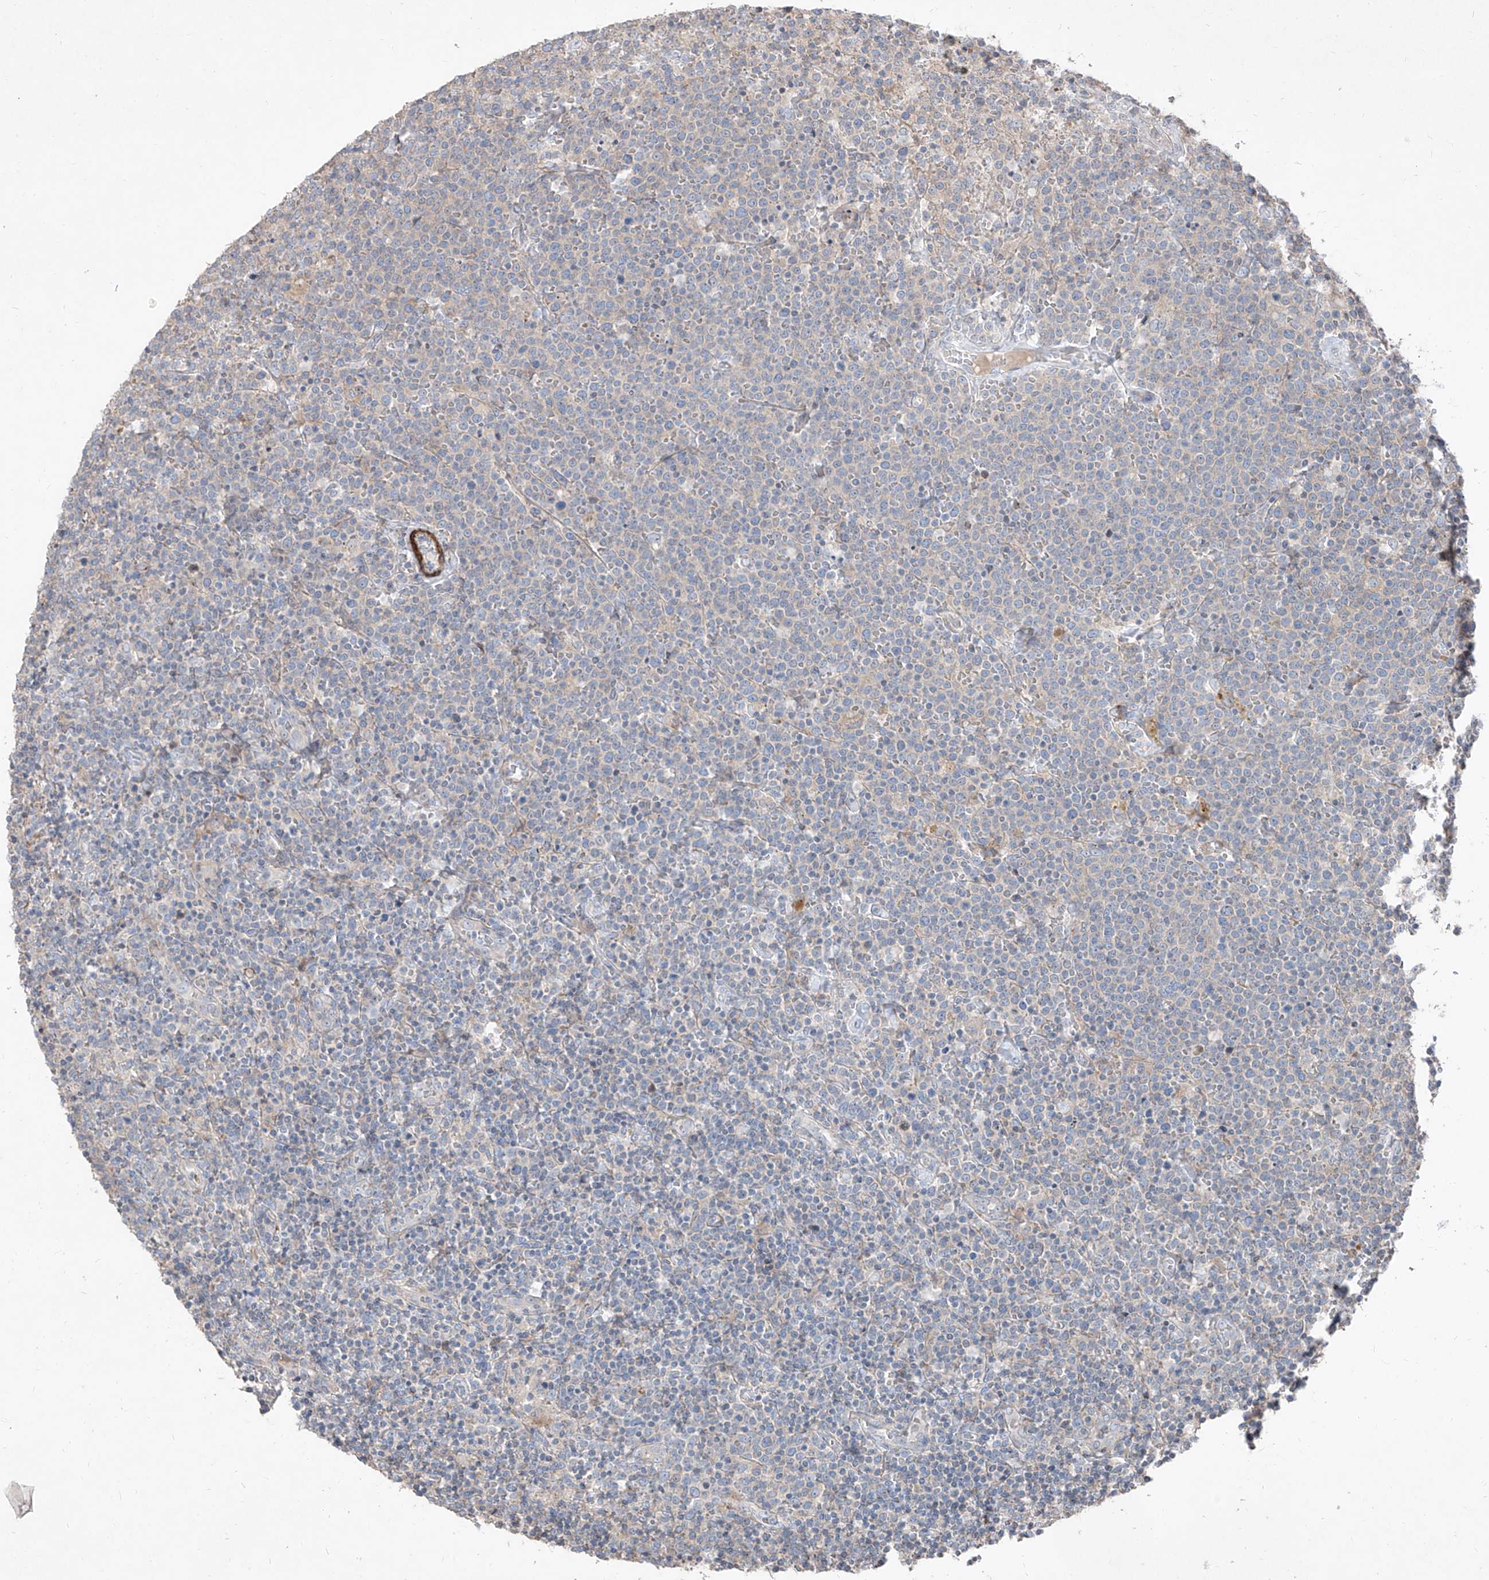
{"staining": {"intensity": "negative", "quantity": "none", "location": "none"}, "tissue": "lymphoma", "cell_type": "Tumor cells", "image_type": "cancer", "snomed": [{"axis": "morphology", "description": "Malignant lymphoma, non-Hodgkin's type, High grade"}, {"axis": "topography", "description": "Lymph node"}], "caption": "Tumor cells show no significant protein staining in malignant lymphoma, non-Hodgkin's type (high-grade).", "gene": "UFD1", "patient": {"sex": "male", "age": 61}}